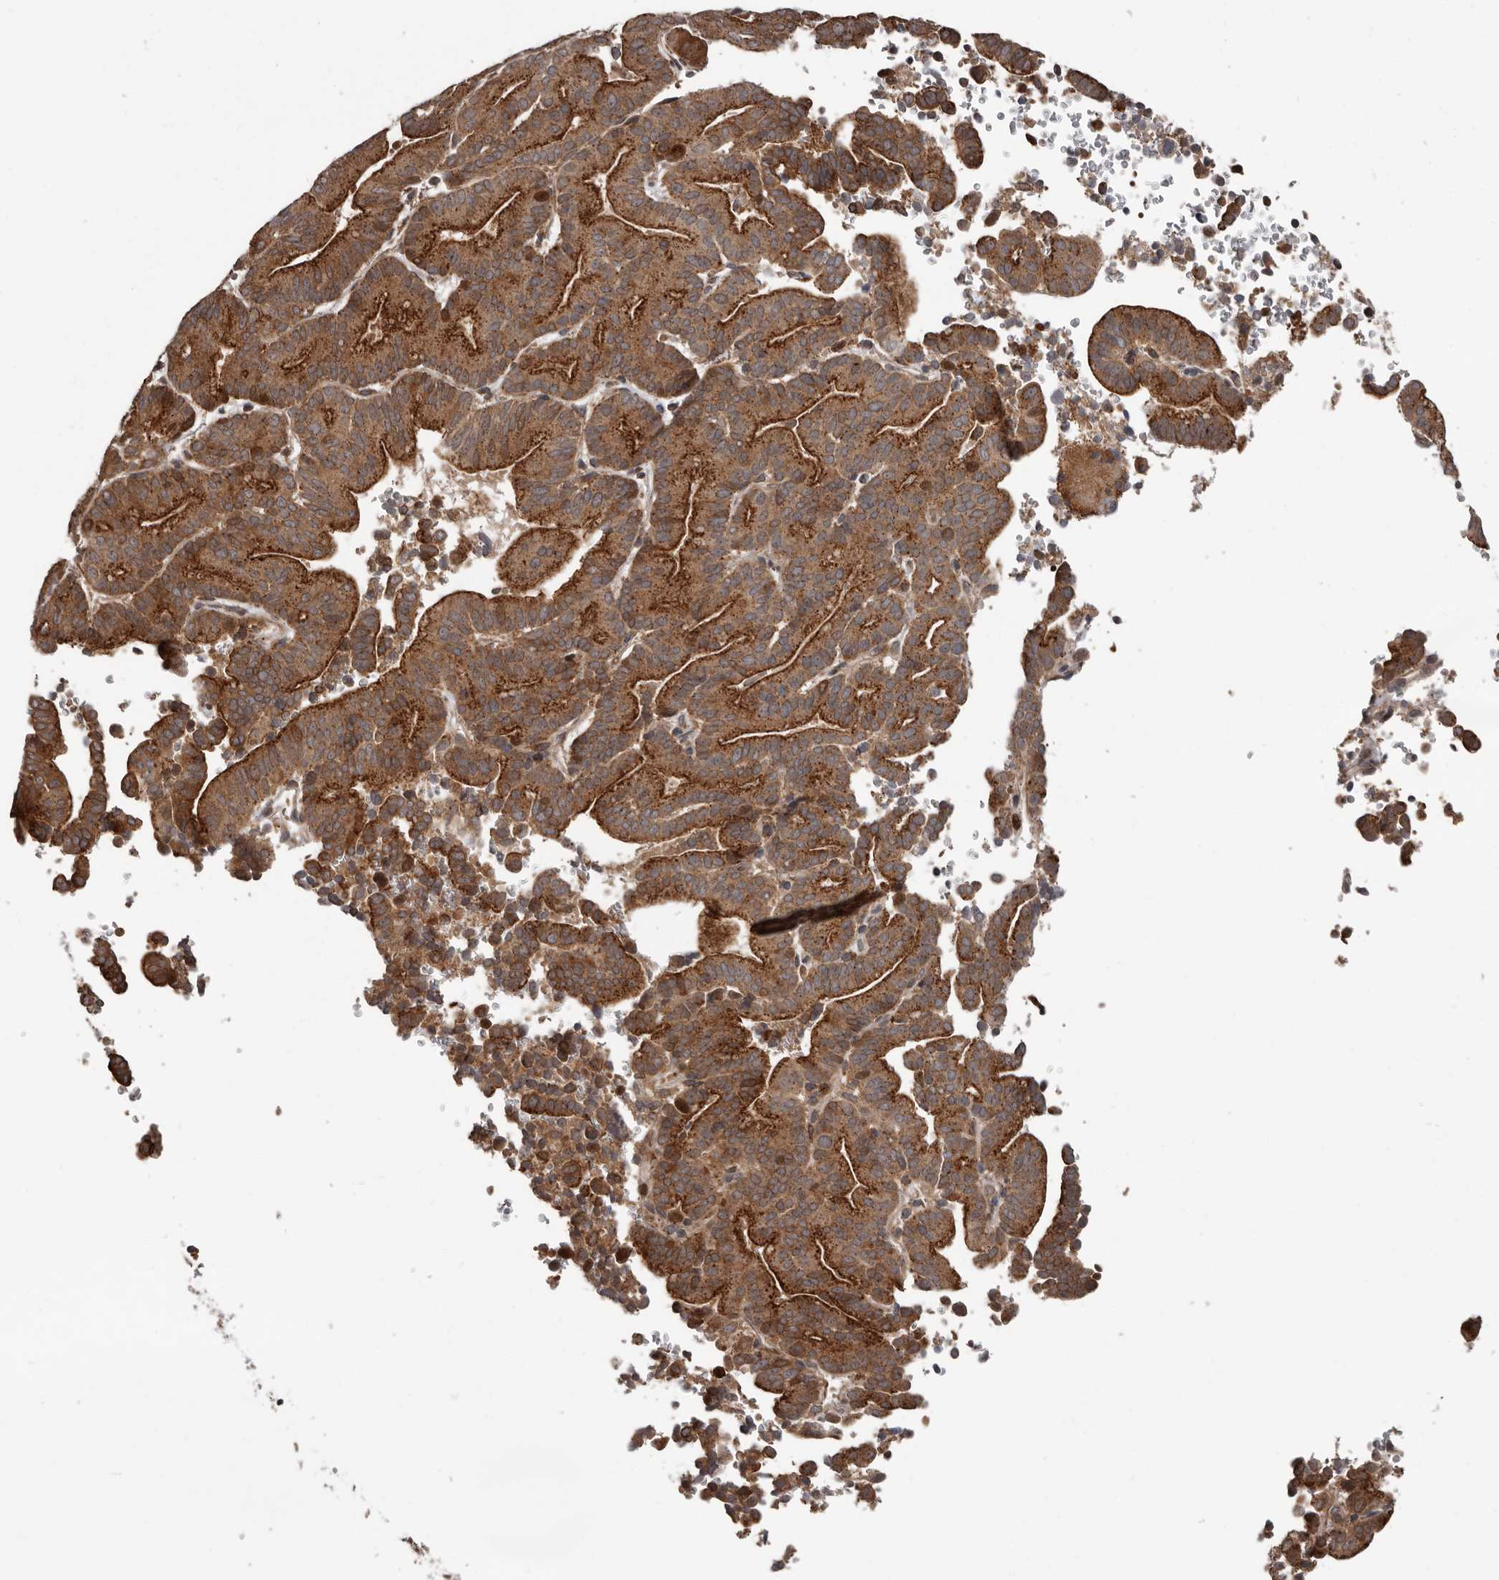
{"staining": {"intensity": "strong", "quantity": ">75%", "location": "cytoplasmic/membranous"}, "tissue": "liver cancer", "cell_type": "Tumor cells", "image_type": "cancer", "snomed": [{"axis": "morphology", "description": "Cholangiocarcinoma"}, {"axis": "topography", "description": "Liver"}], "caption": "Immunohistochemistry (IHC) photomicrograph of human liver cancer stained for a protein (brown), which demonstrates high levels of strong cytoplasmic/membranous positivity in about >75% of tumor cells.", "gene": "FGFR4", "patient": {"sex": "female", "age": 75}}